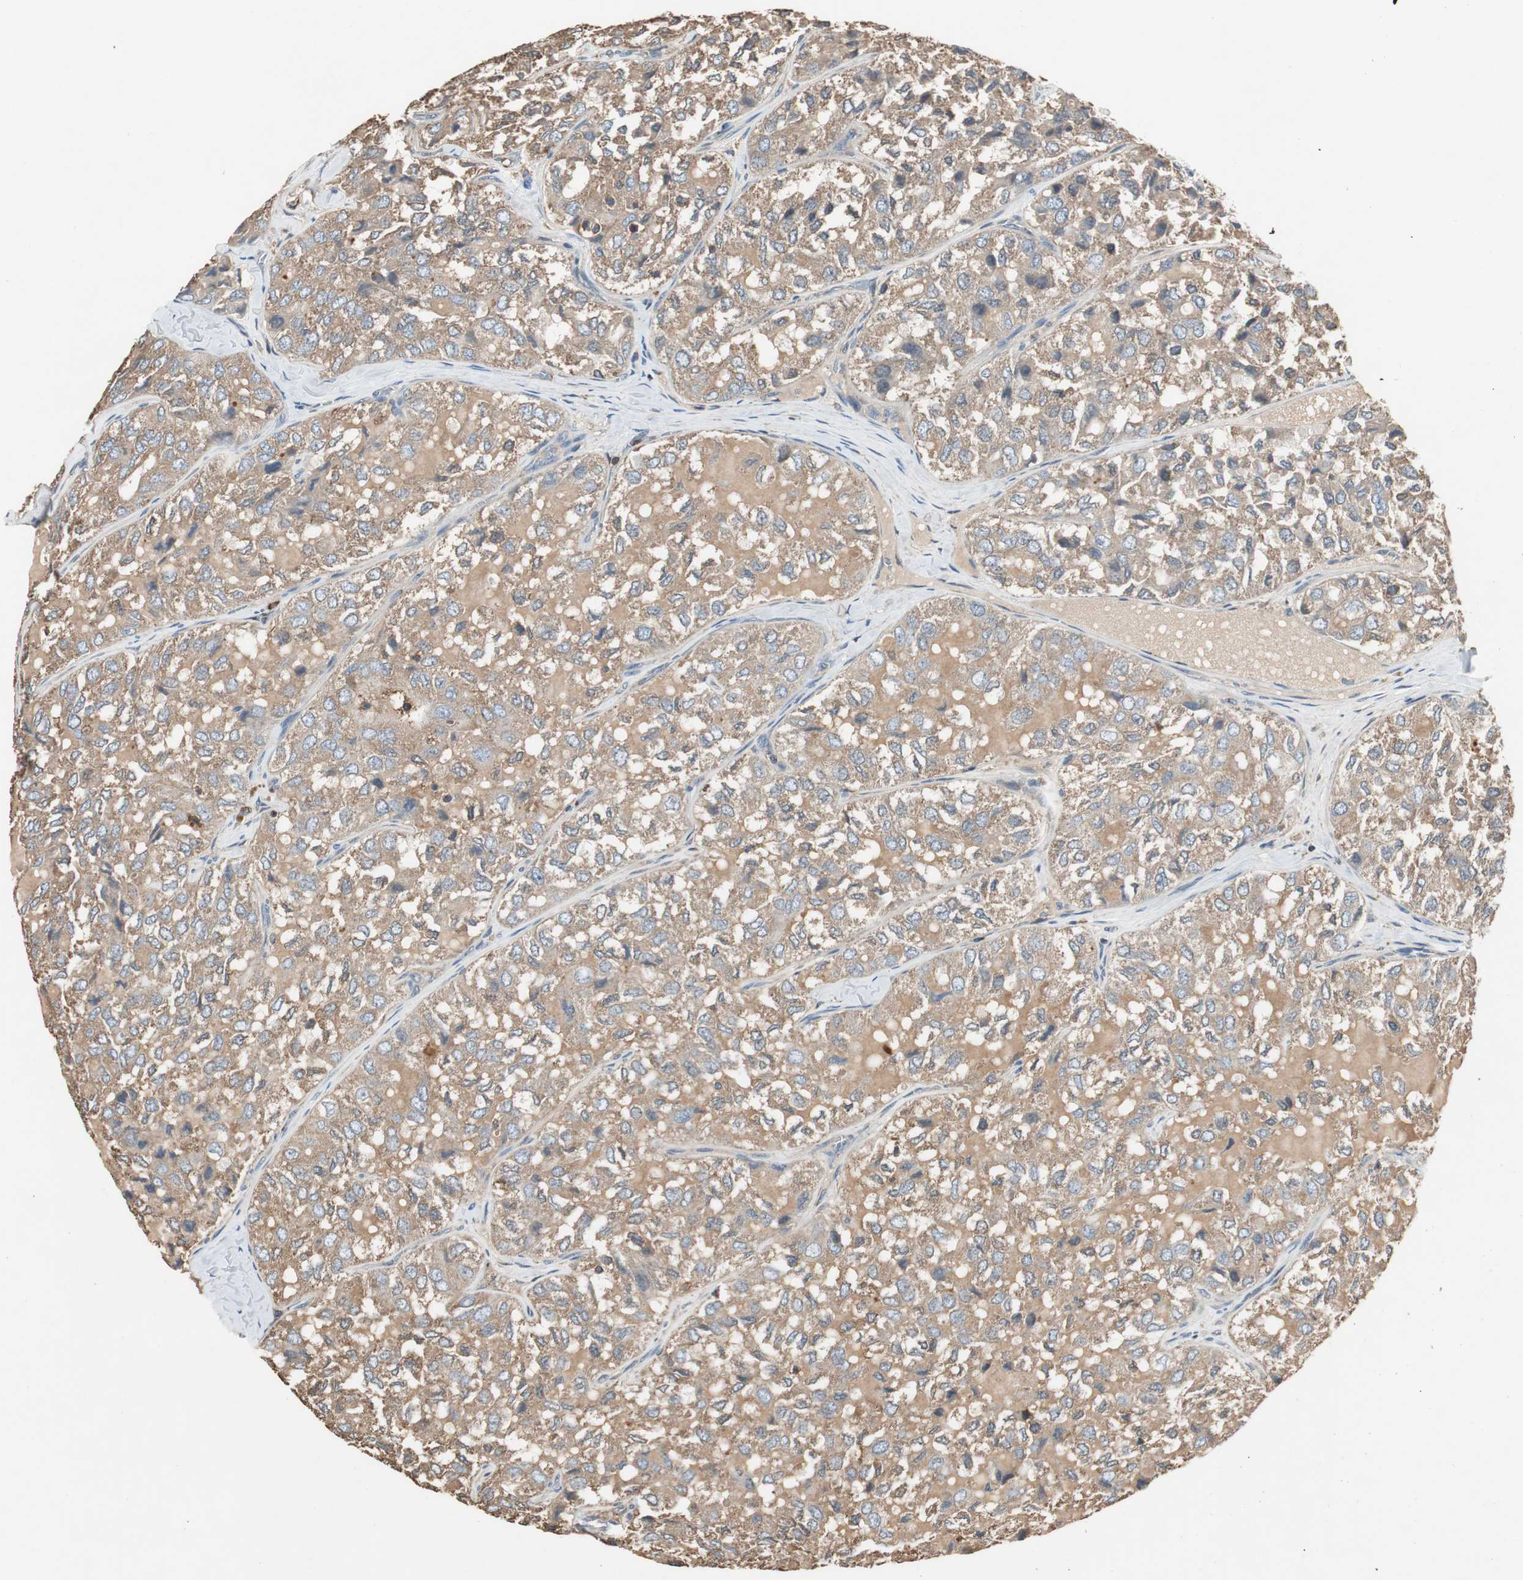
{"staining": {"intensity": "moderate", "quantity": ">75%", "location": "cytoplasmic/membranous"}, "tissue": "thyroid cancer", "cell_type": "Tumor cells", "image_type": "cancer", "snomed": [{"axis": "morphology", "description": "Follicular adenoma carcinoma, NOS"}, {"axis": "topography", "description": "Thyroid gland"}], "caption": "Moderate cytoplasmic/membranous positivity is identified in approximately >75% of tumor cells in thyroid cancer.", "gene": "TNFRSF14", "patient": {"sex": "male", "age": 75}}